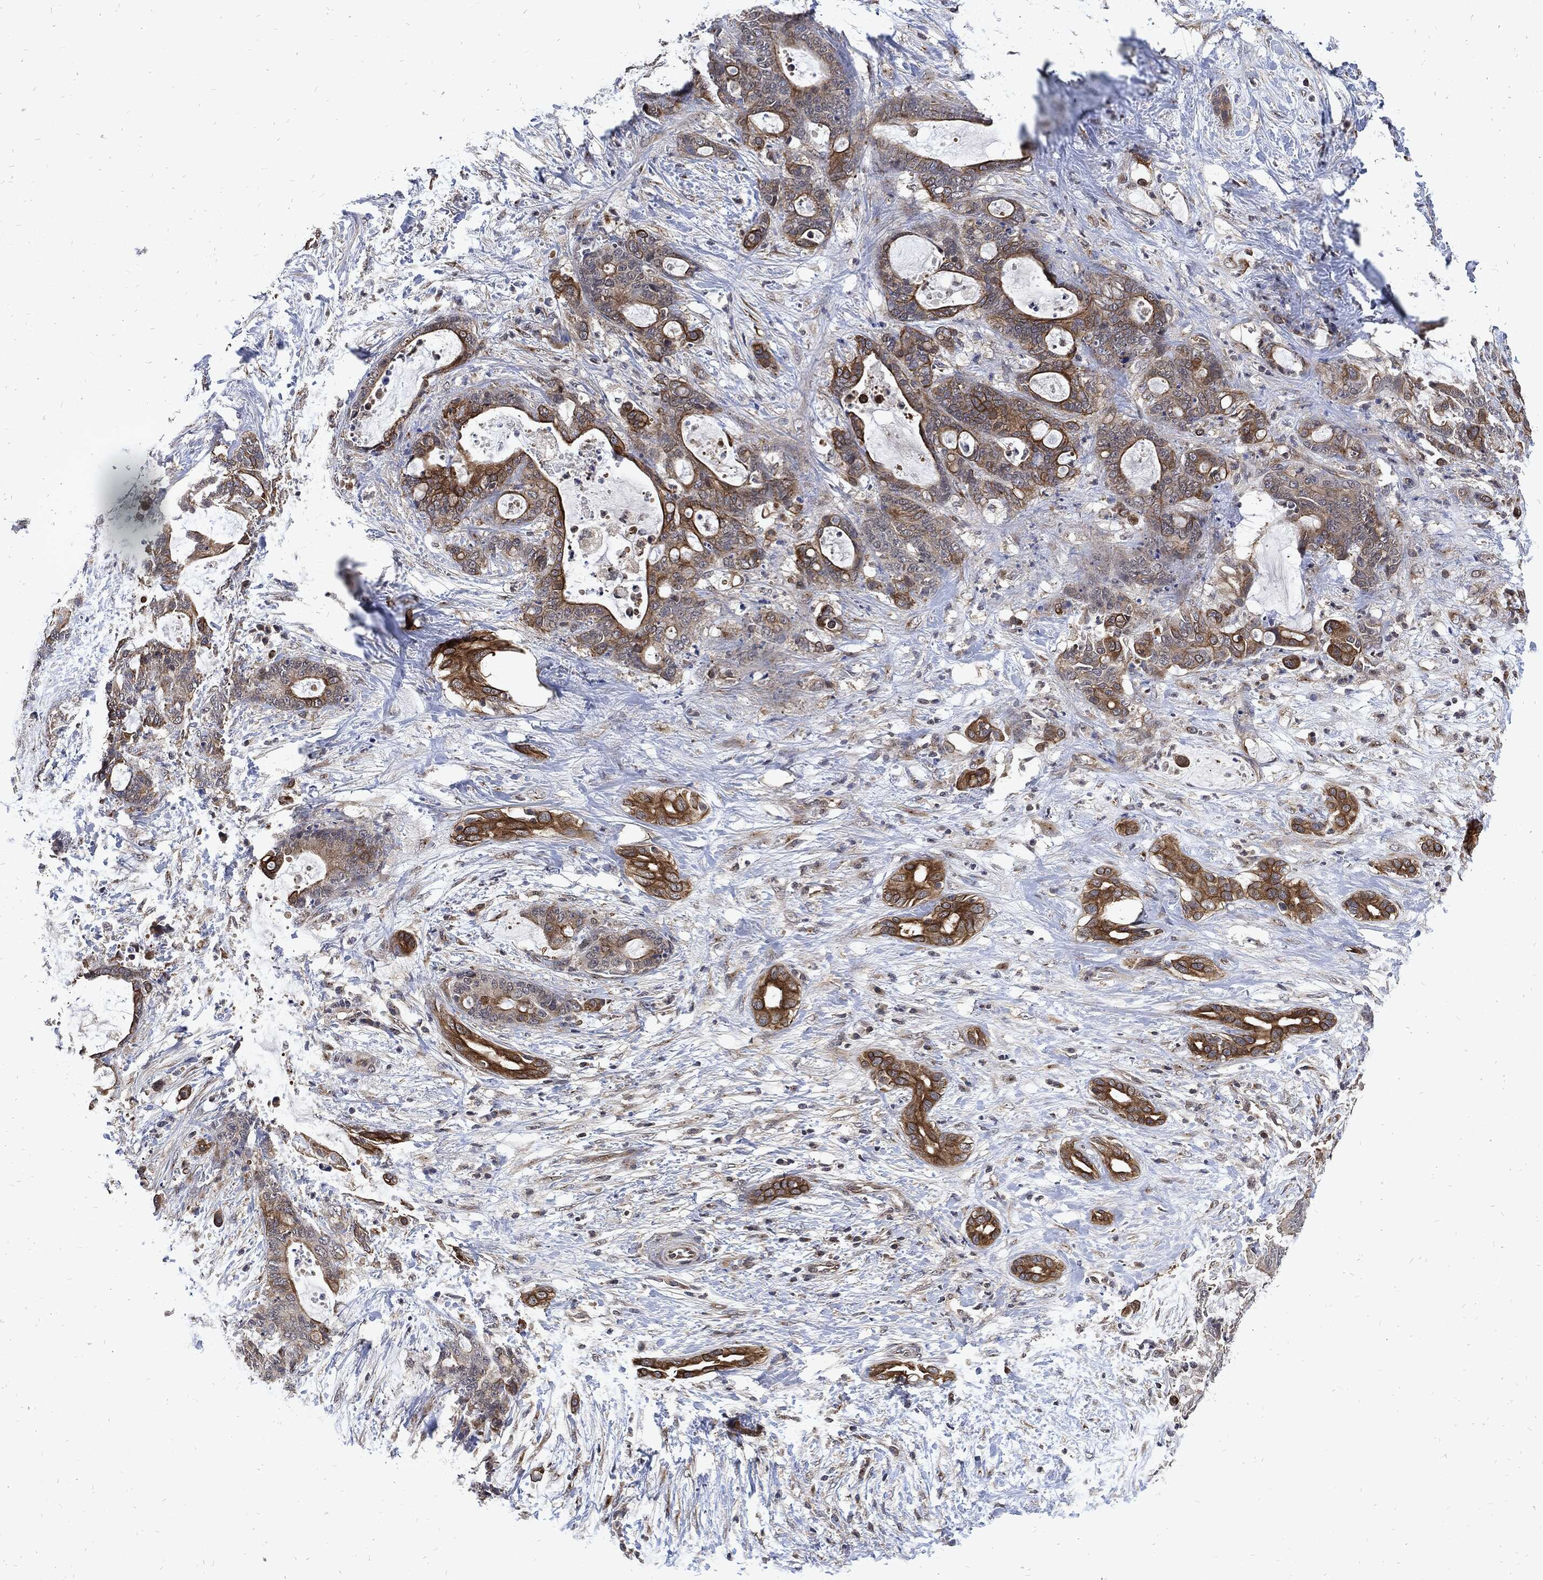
{"staining": {"intensity": "strong", "quantity": "25%-75%", "location": "cytoplasmic/membranous"}, "tissue": "liver cancer", "cell_type": "Tumor cells", "image_type": "cancer", "snomed": [{"axis": "morphology", "description": "Cholangiocarcinoma"}, {"axis": "topography", "description": "Liver"}], "caption": "Immunohistochemical staining of human liver cancer (cholangiocarcinoma) shows high levels of strong cytoplasmic/membranous expression in approximately 25%-75% of tumor cells. Immunohistochemistry stains the protein in brown and the nuclei are stained blue.", "gene": "DCTN1", "patient": {"sex": "female", "age": 73}}